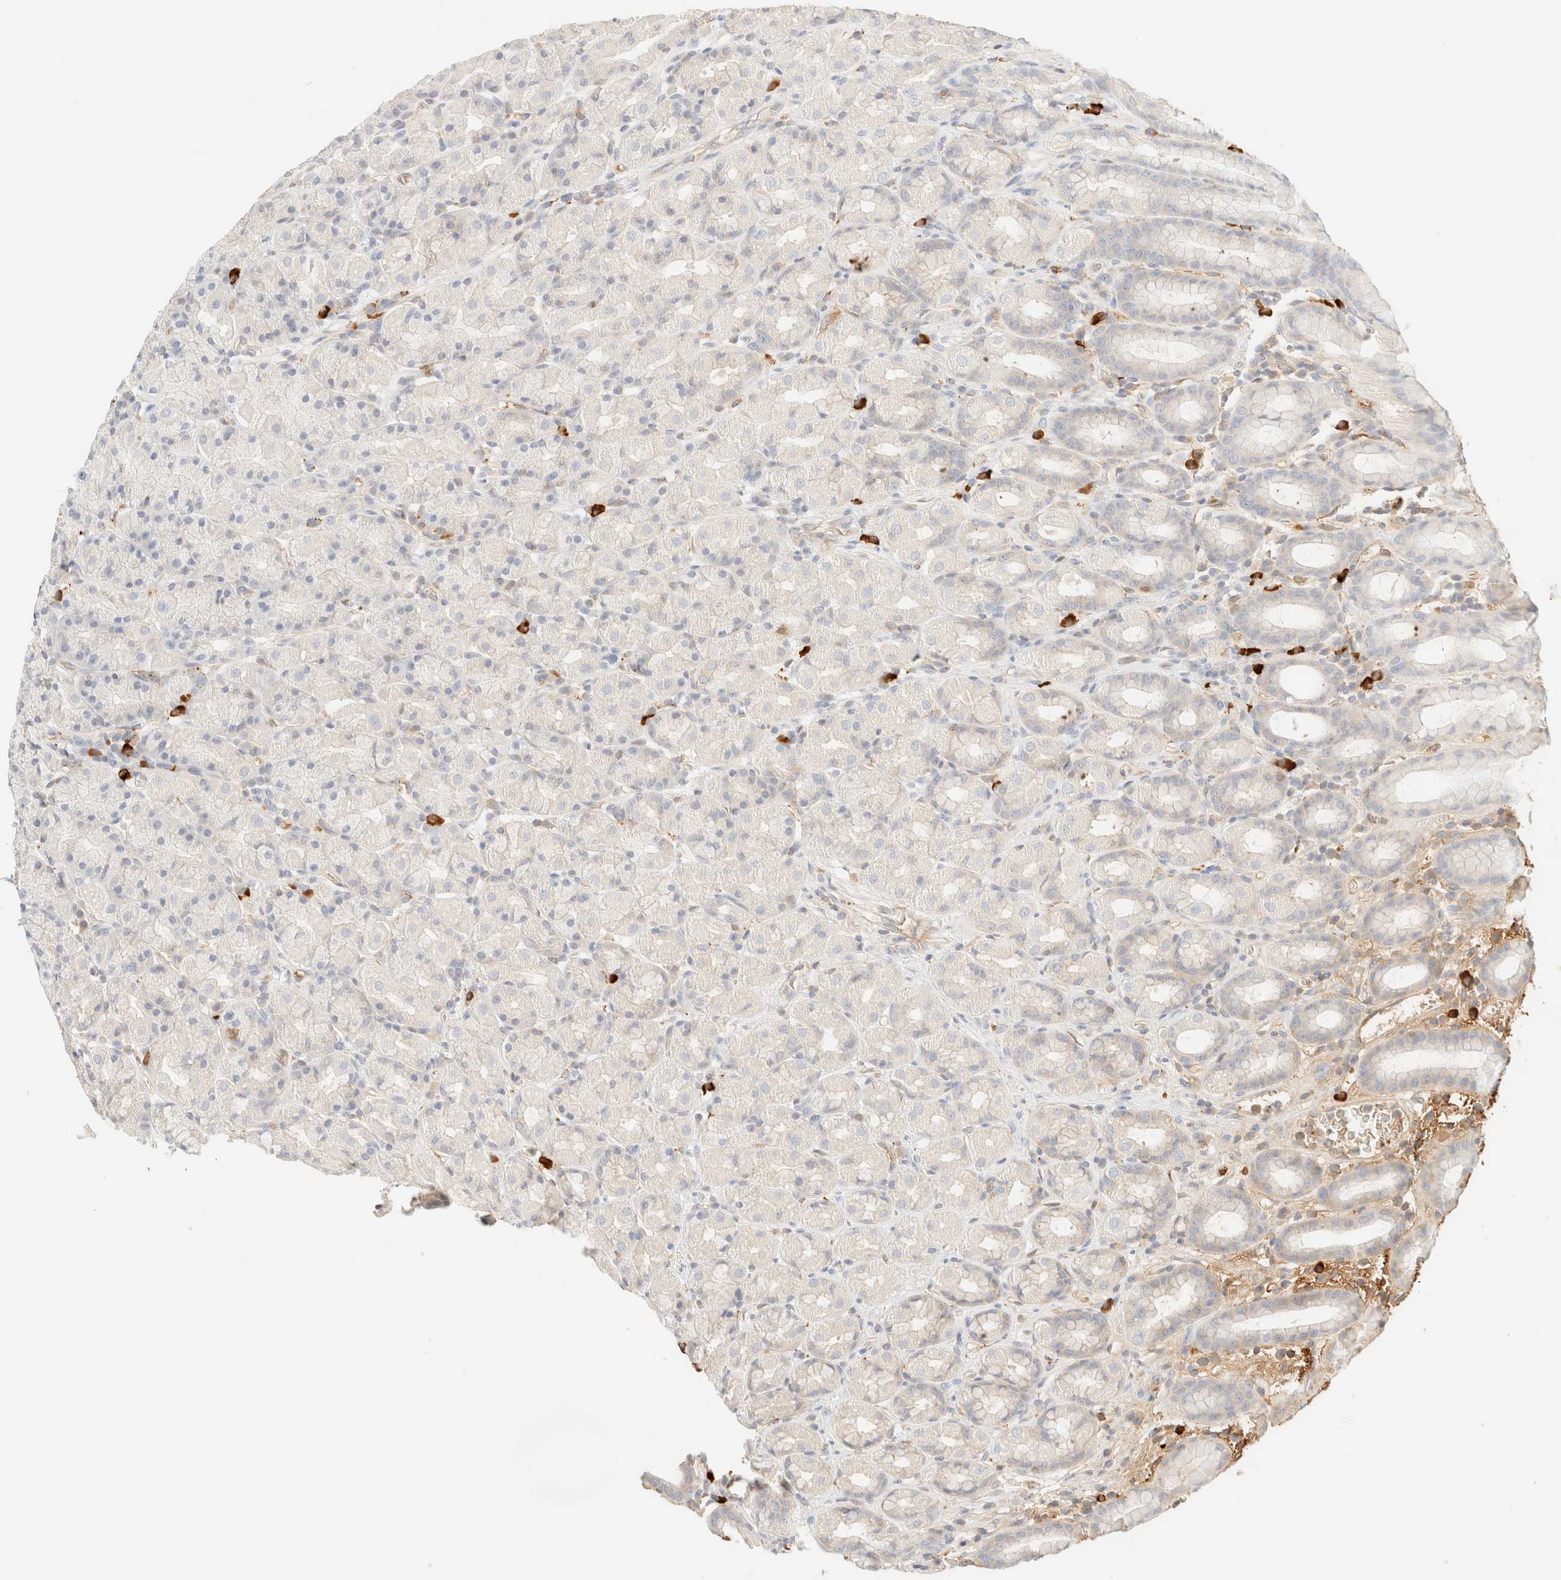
{"staining": {"intensity": "weak", "quantity": "<25%", "location": "cytoplasmic/membranous"}, "tissue": "stomach", "cell_type": "Glandular cells", "image_type": "normal", "snomed": [{"axis": "morphology", "description": "Normal tissue, NOS"}, {"axis": "topography", "description": "Stomach, upper"}], "caption": "This micrograph is of normal stomach stained with IHC to label a protein in brown with the nuclei are counter-stained blue. There is no staining in glandular cells.", "gene": "FHOD1", "patient": {"sex": "male", "age": 68}}